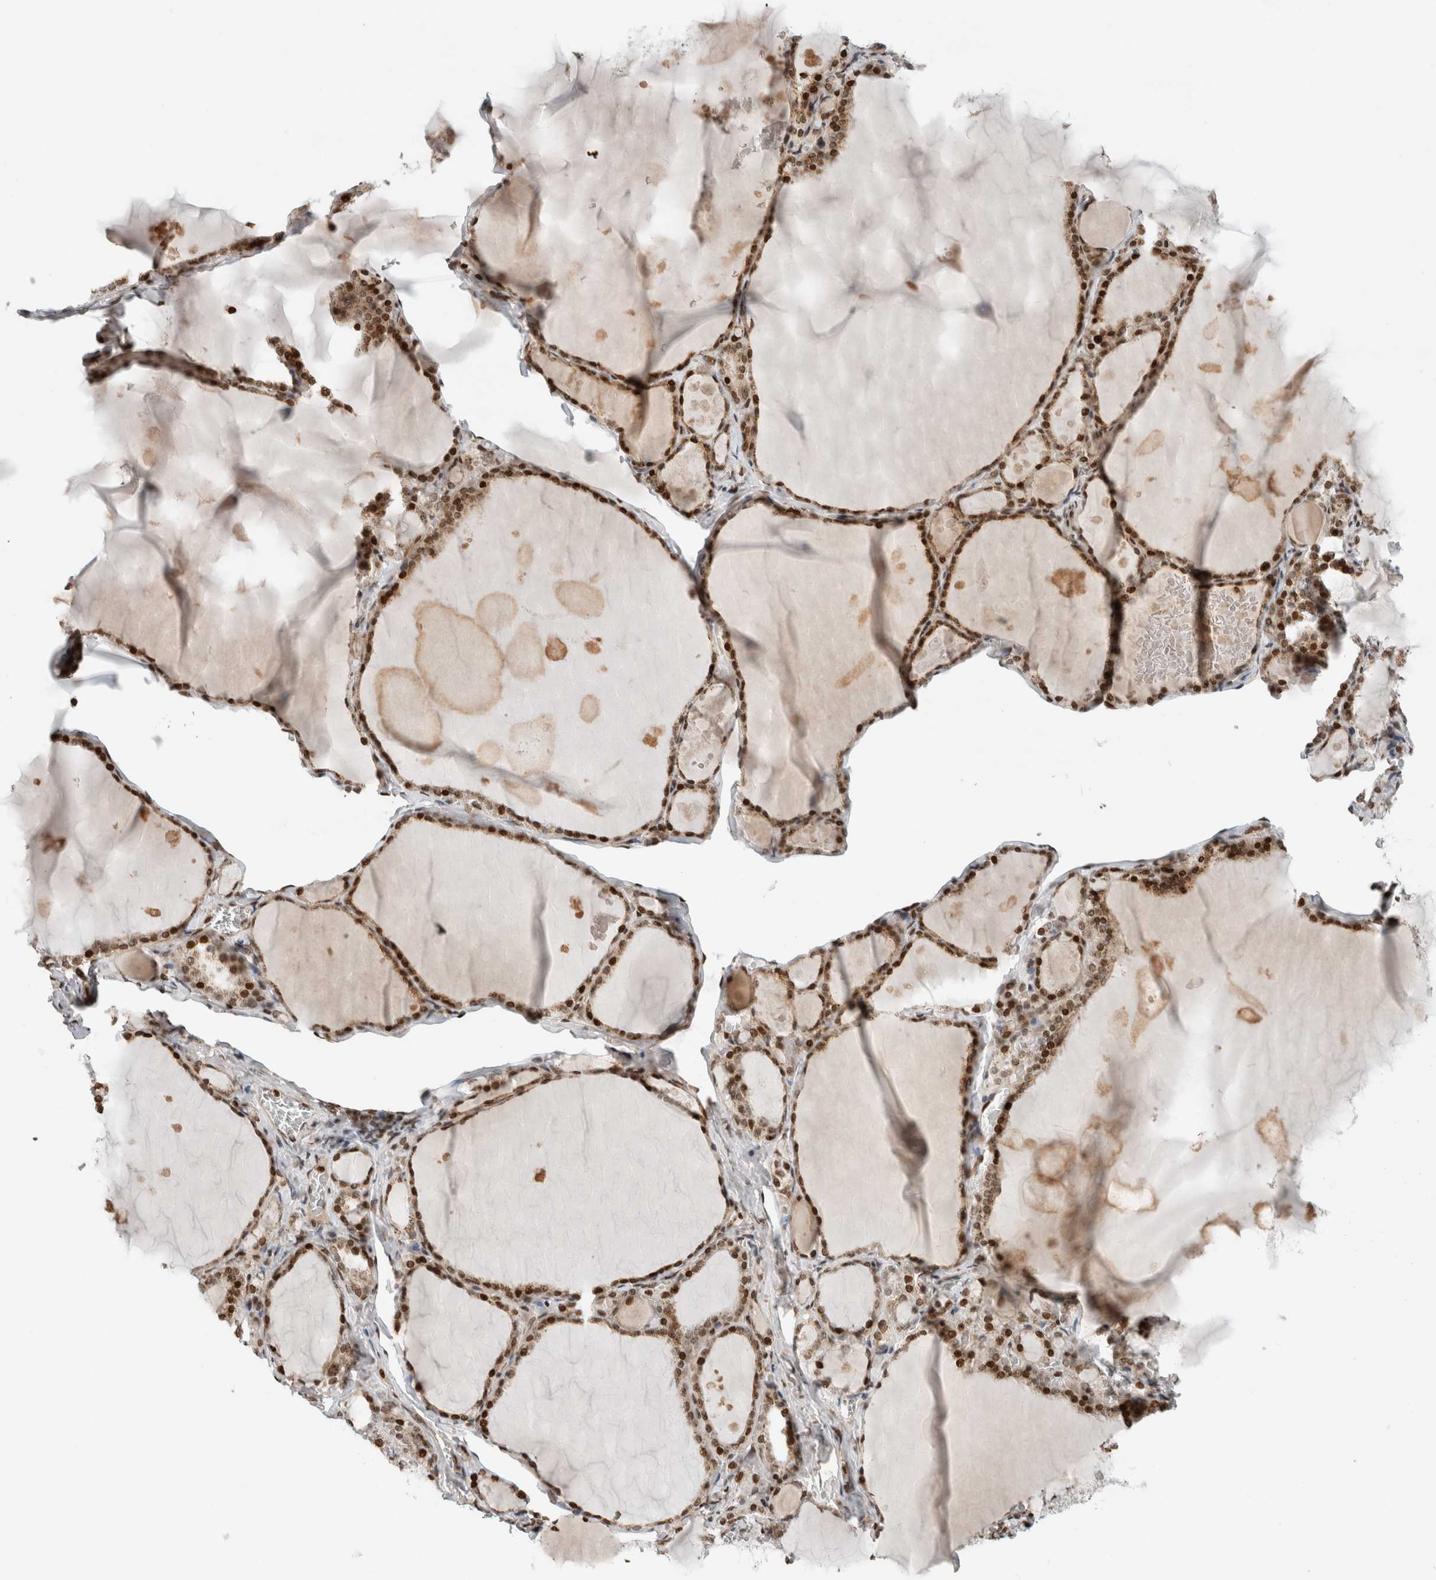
{"staining": {"intensity": "moderate", "quantity": ">75%", "location": "nuclear"}, "tissue": "thyroid gland", "cell_type": "Glandular cells", "image_type": "normal", "snomed": [{"axis": "morphology", "description": "Normal tissue, NOS"}, {"axis": "topography", "description": "Thyroid gland"}], "caption": "Moderate nuclear protein expression is identified in about >75% of glandular cells in thyroid gland.", "gene": "GINS4", "patient": {"sex": "male", "age": 56}}